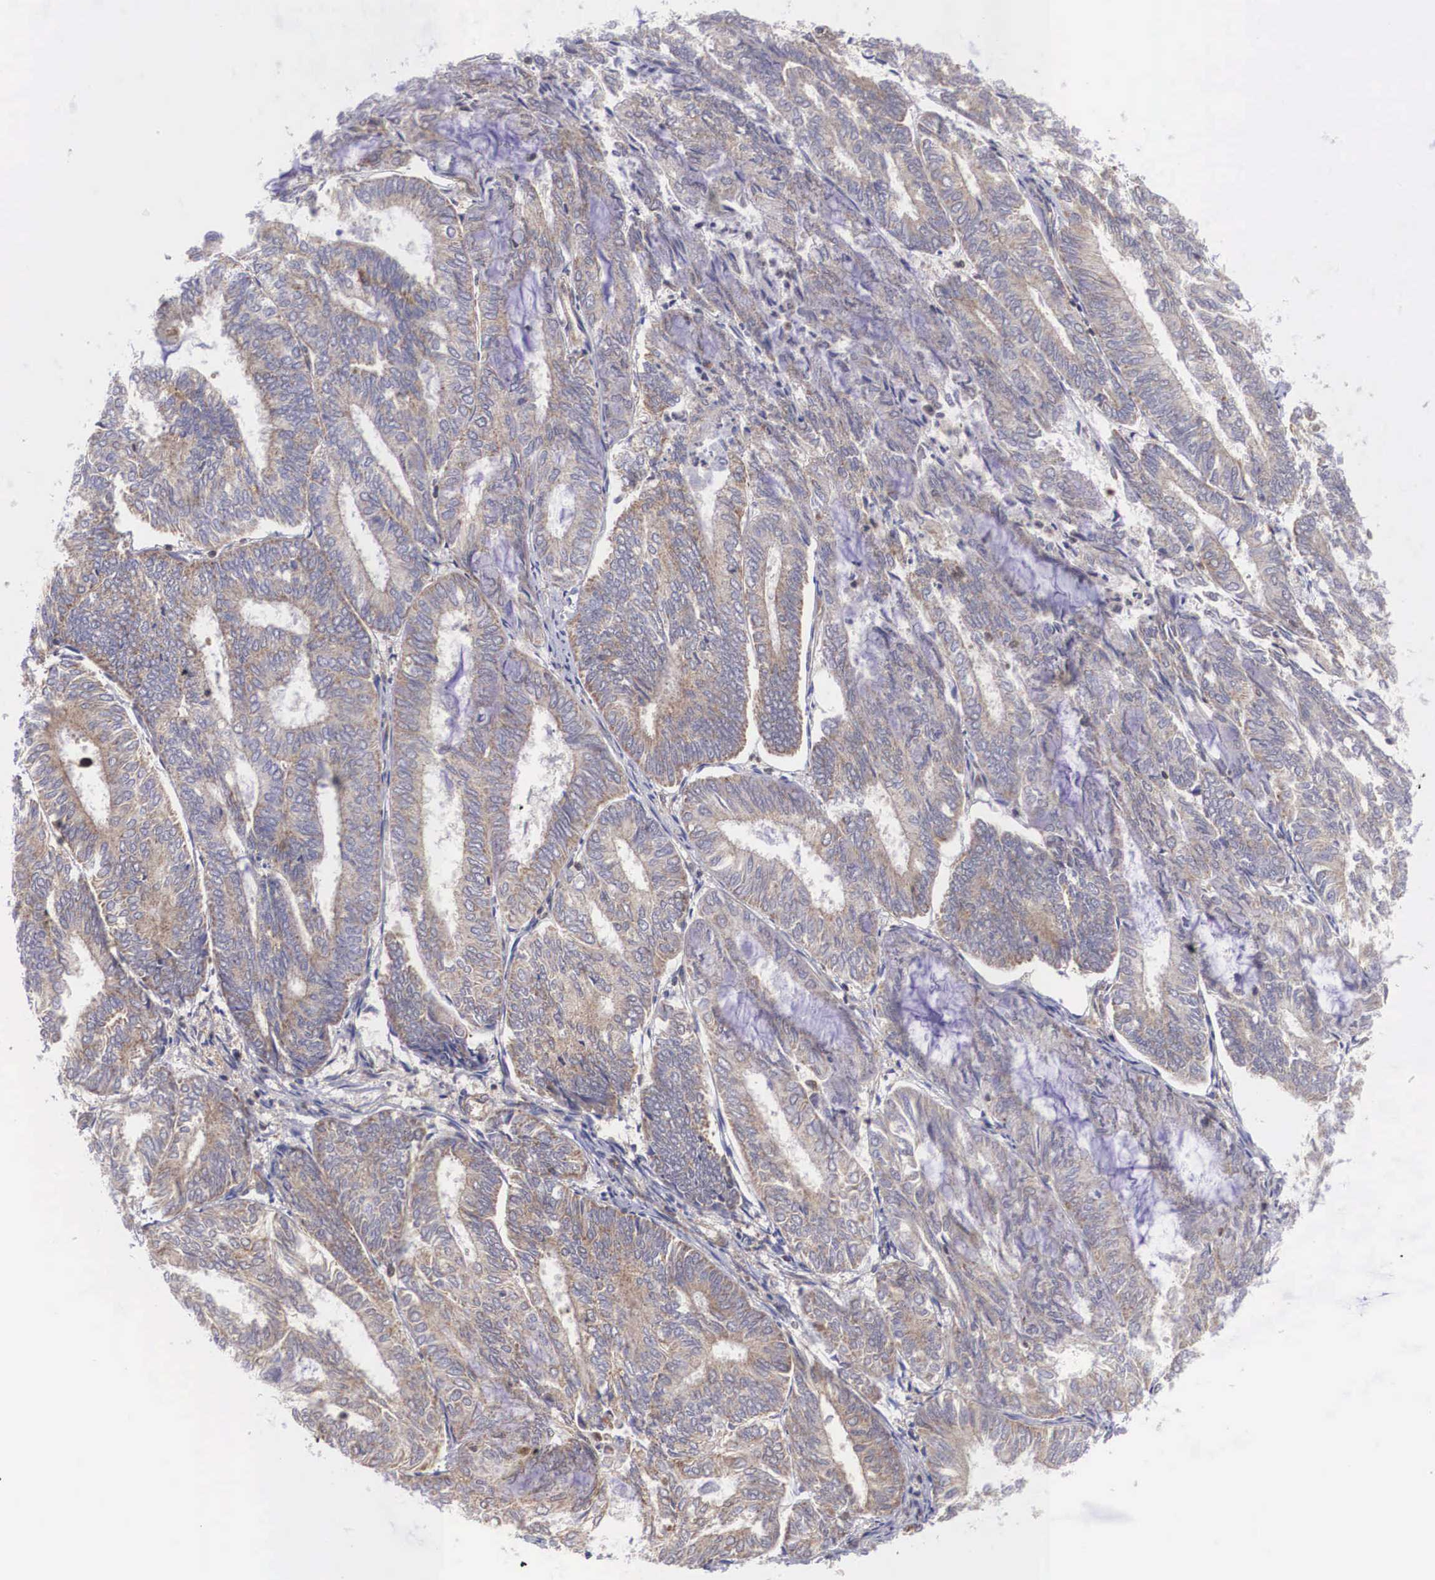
{"staining": {"intensity": "weak", "quantity": "25%-75%", "location": "cytoplasmic/membranous"}, "tissue": "endometrial cancer", "cell_type": "Tumor cells", "image_type": "cancer", "snomed": [{"axis": "morphology", "description": "Adenocarcinoma, NOS"}, {"axis": "topography", "description": "Endometrium"}], "caption": "Weak cytoplasmic/membranous expression for a protein is present in about 25%-75% of tumor cells of endometrial cancer (adenocarcinoma) using immunohistochemistry.", "gene": "DHRS1", "patient": {"sex": "female", "age": 59}}